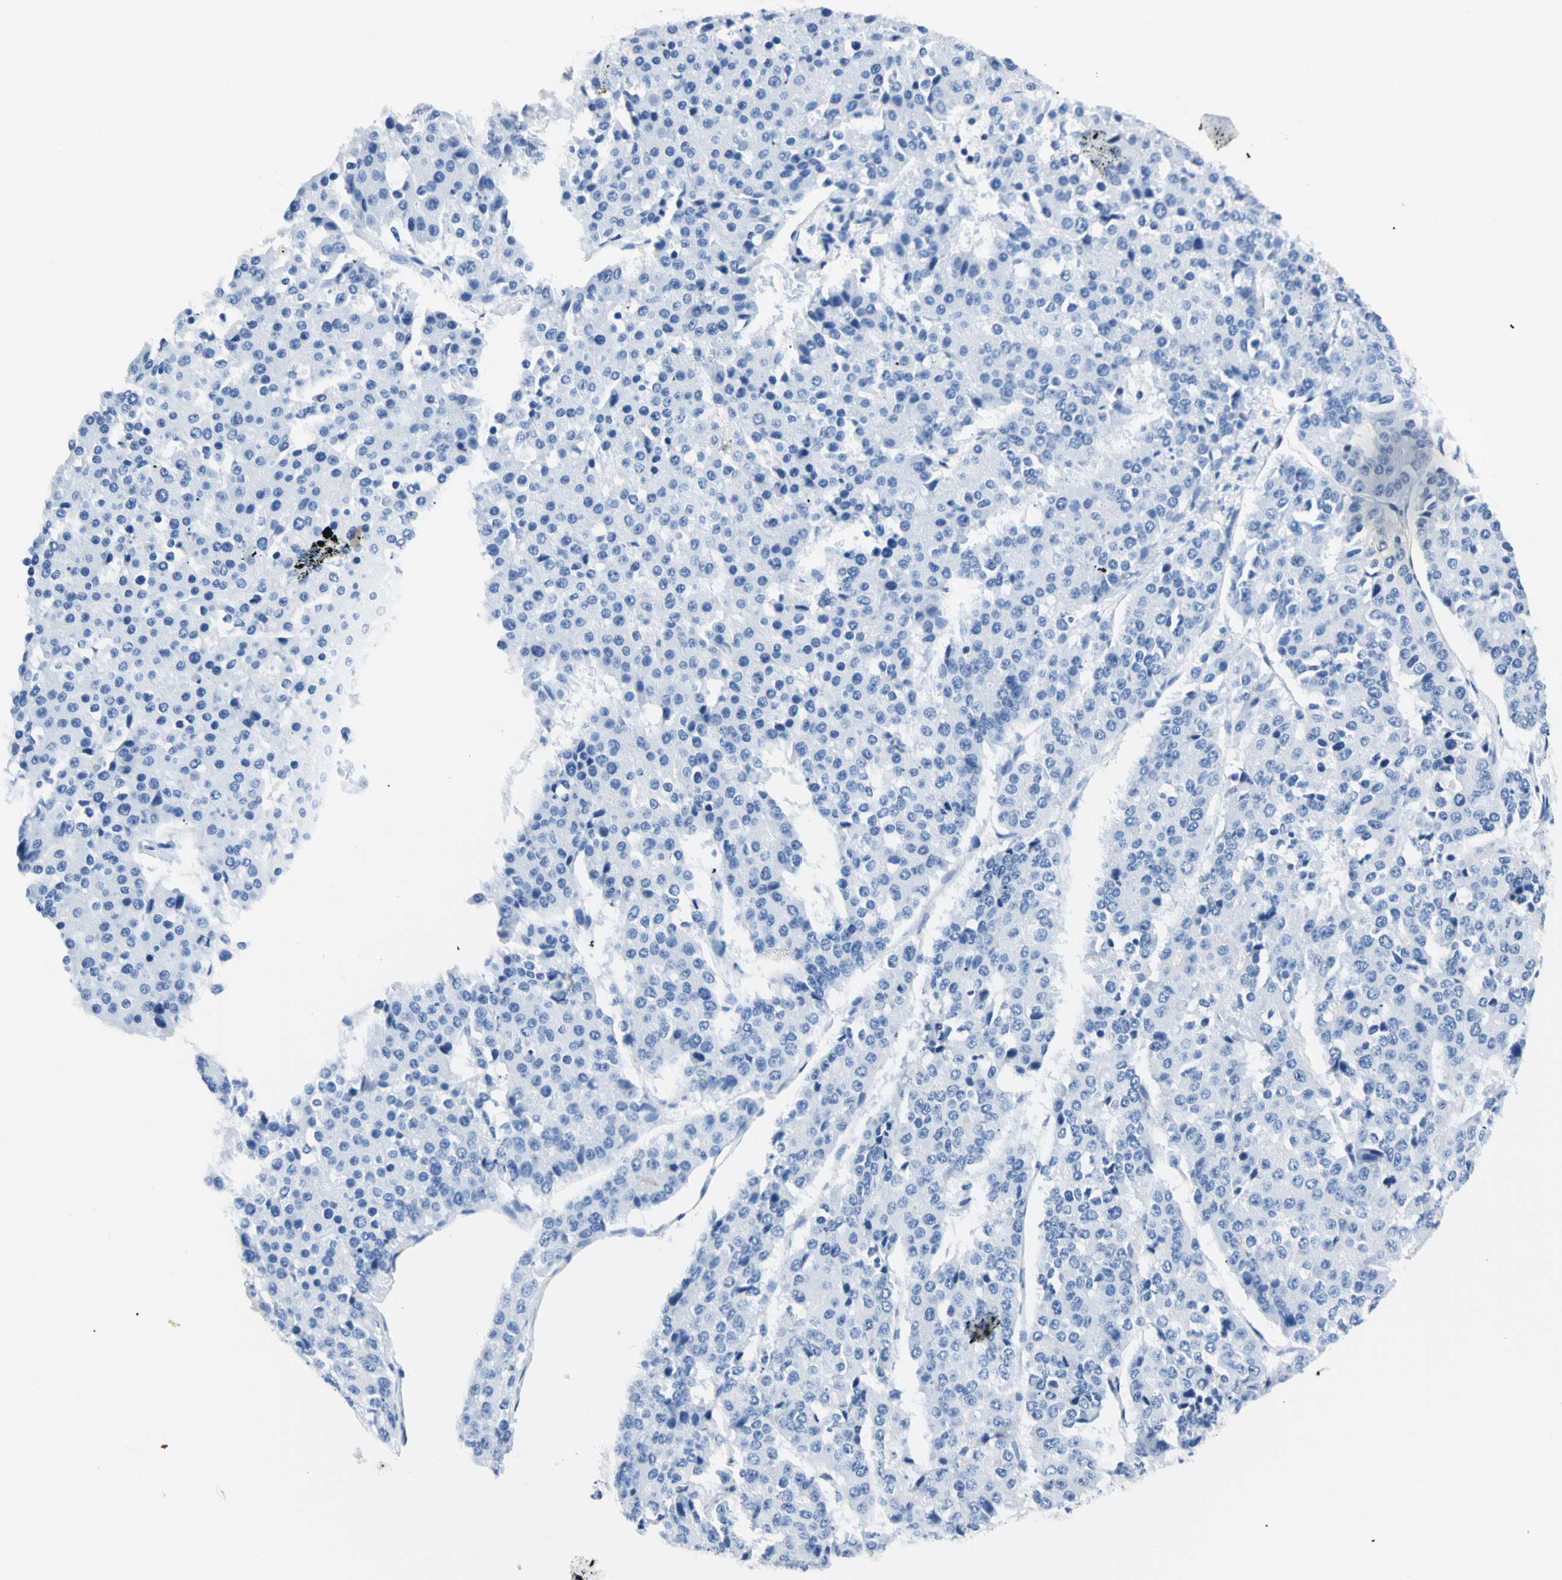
{"staining": {"intensity": "negative", "quantity": "none", "location": "none"}, "tissue": "pancreatic cancer", "cell_type": "Tumor cells", "image_type": "cancer", "snomed": [{"axis": "morphology", "description": "Adenocarcinoma, NOS"}, {"axis": "topography", "description": "Pancreas"}], "caption": "Tumor cells are negative for brown protein staining in pancreatic adenocarcinoma.", "gene": "HPCA", "patient": {"sex": "male", "age": 50}}